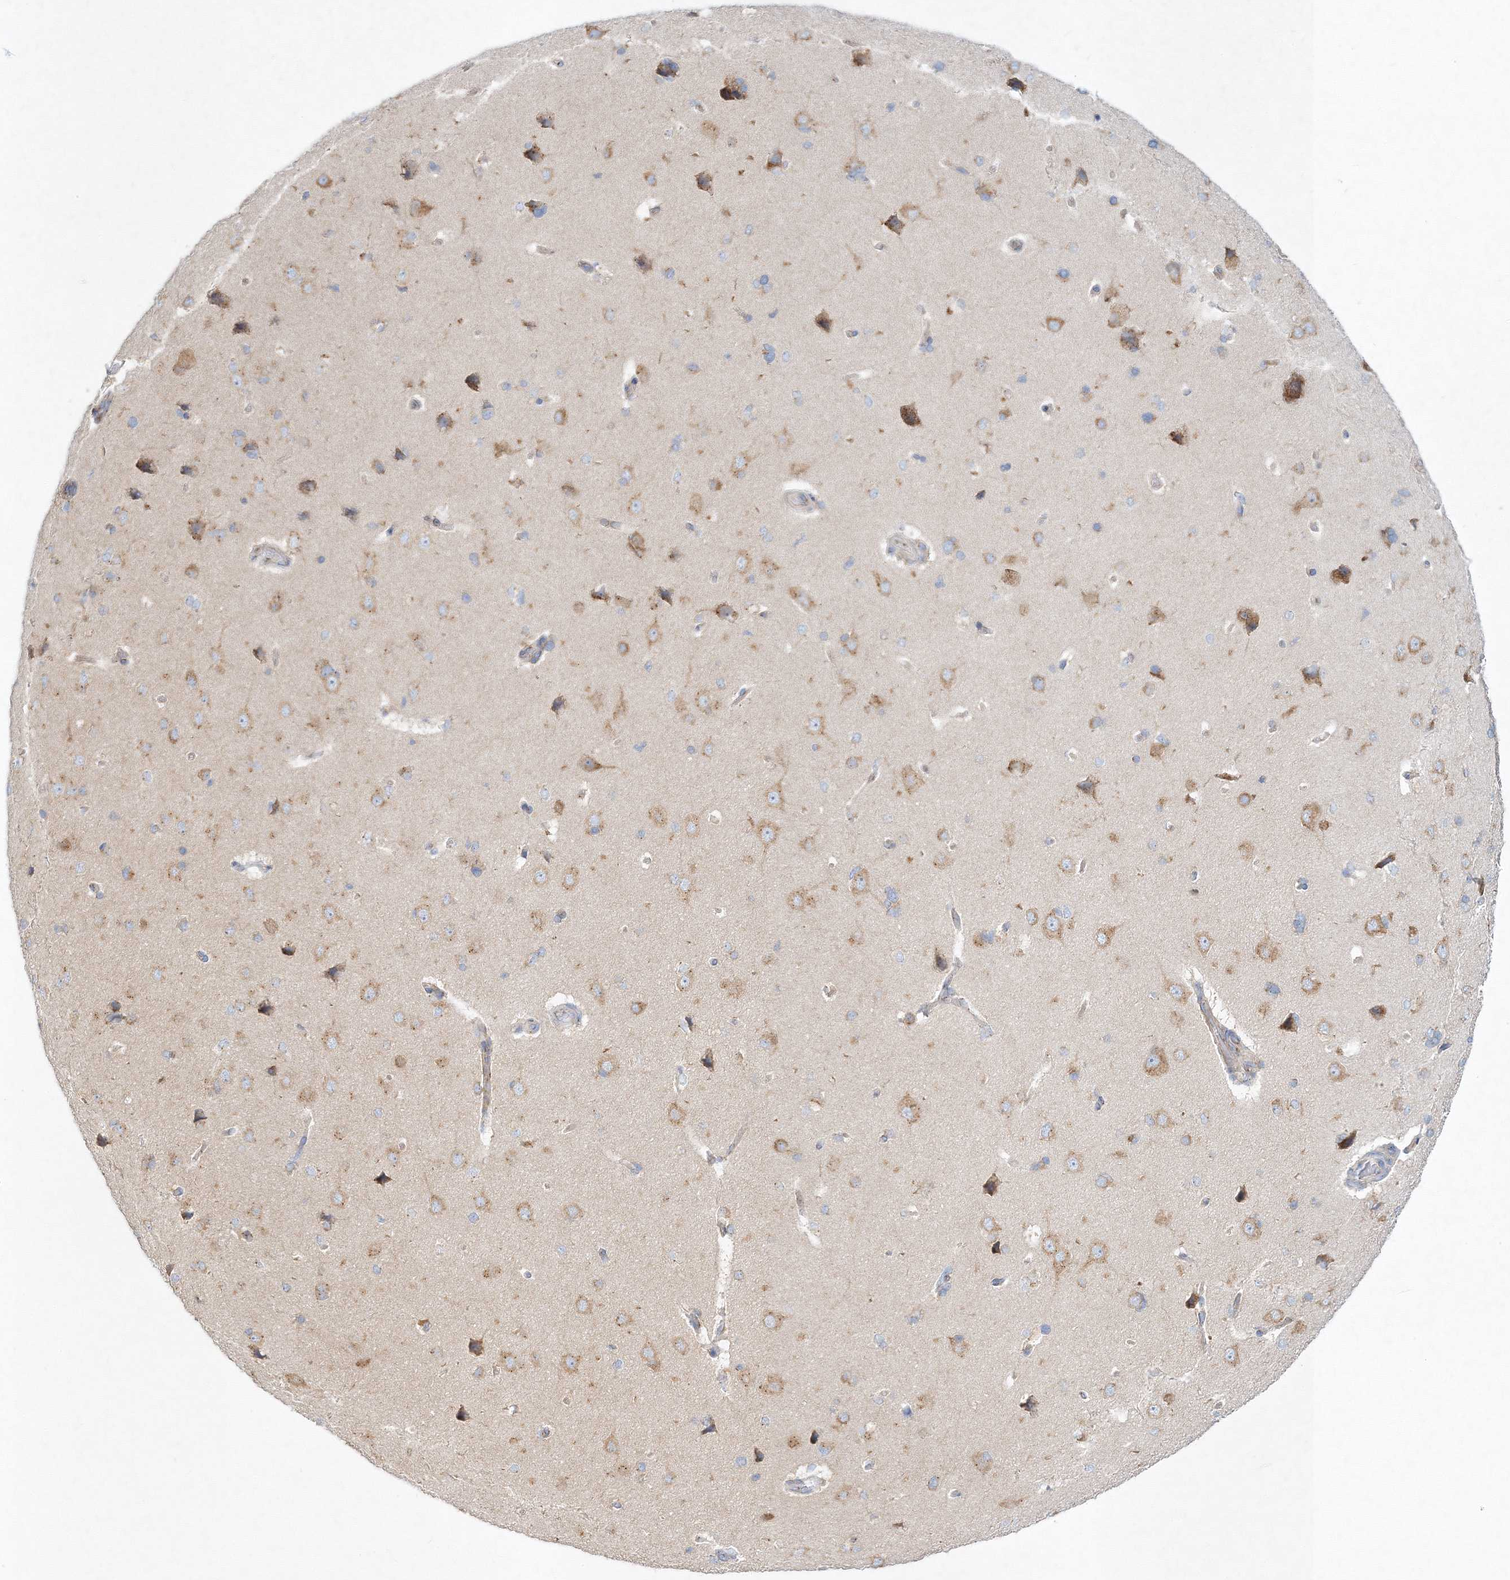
{"staining": {"intensity": "weak", "quantity": "25%-75%", "location": "cytoplasmic/membranous"}, "tissue": "cerebral cortex", "cell_type": "Endothelial cells", "image_type": "normal", "snomed": [{"axis": "morphology", "description": "Normal tissue, NOS"}, {"axis": "topography", "description": "Cerebral cortex"}], "caption": "Benign cerebral cortex reveals weak cytoplasmic/membranous expression in about 25%-75% of endothelial cells.", "gene": "SEC23IP", "patient": {"sex": "male", "age": 62}}